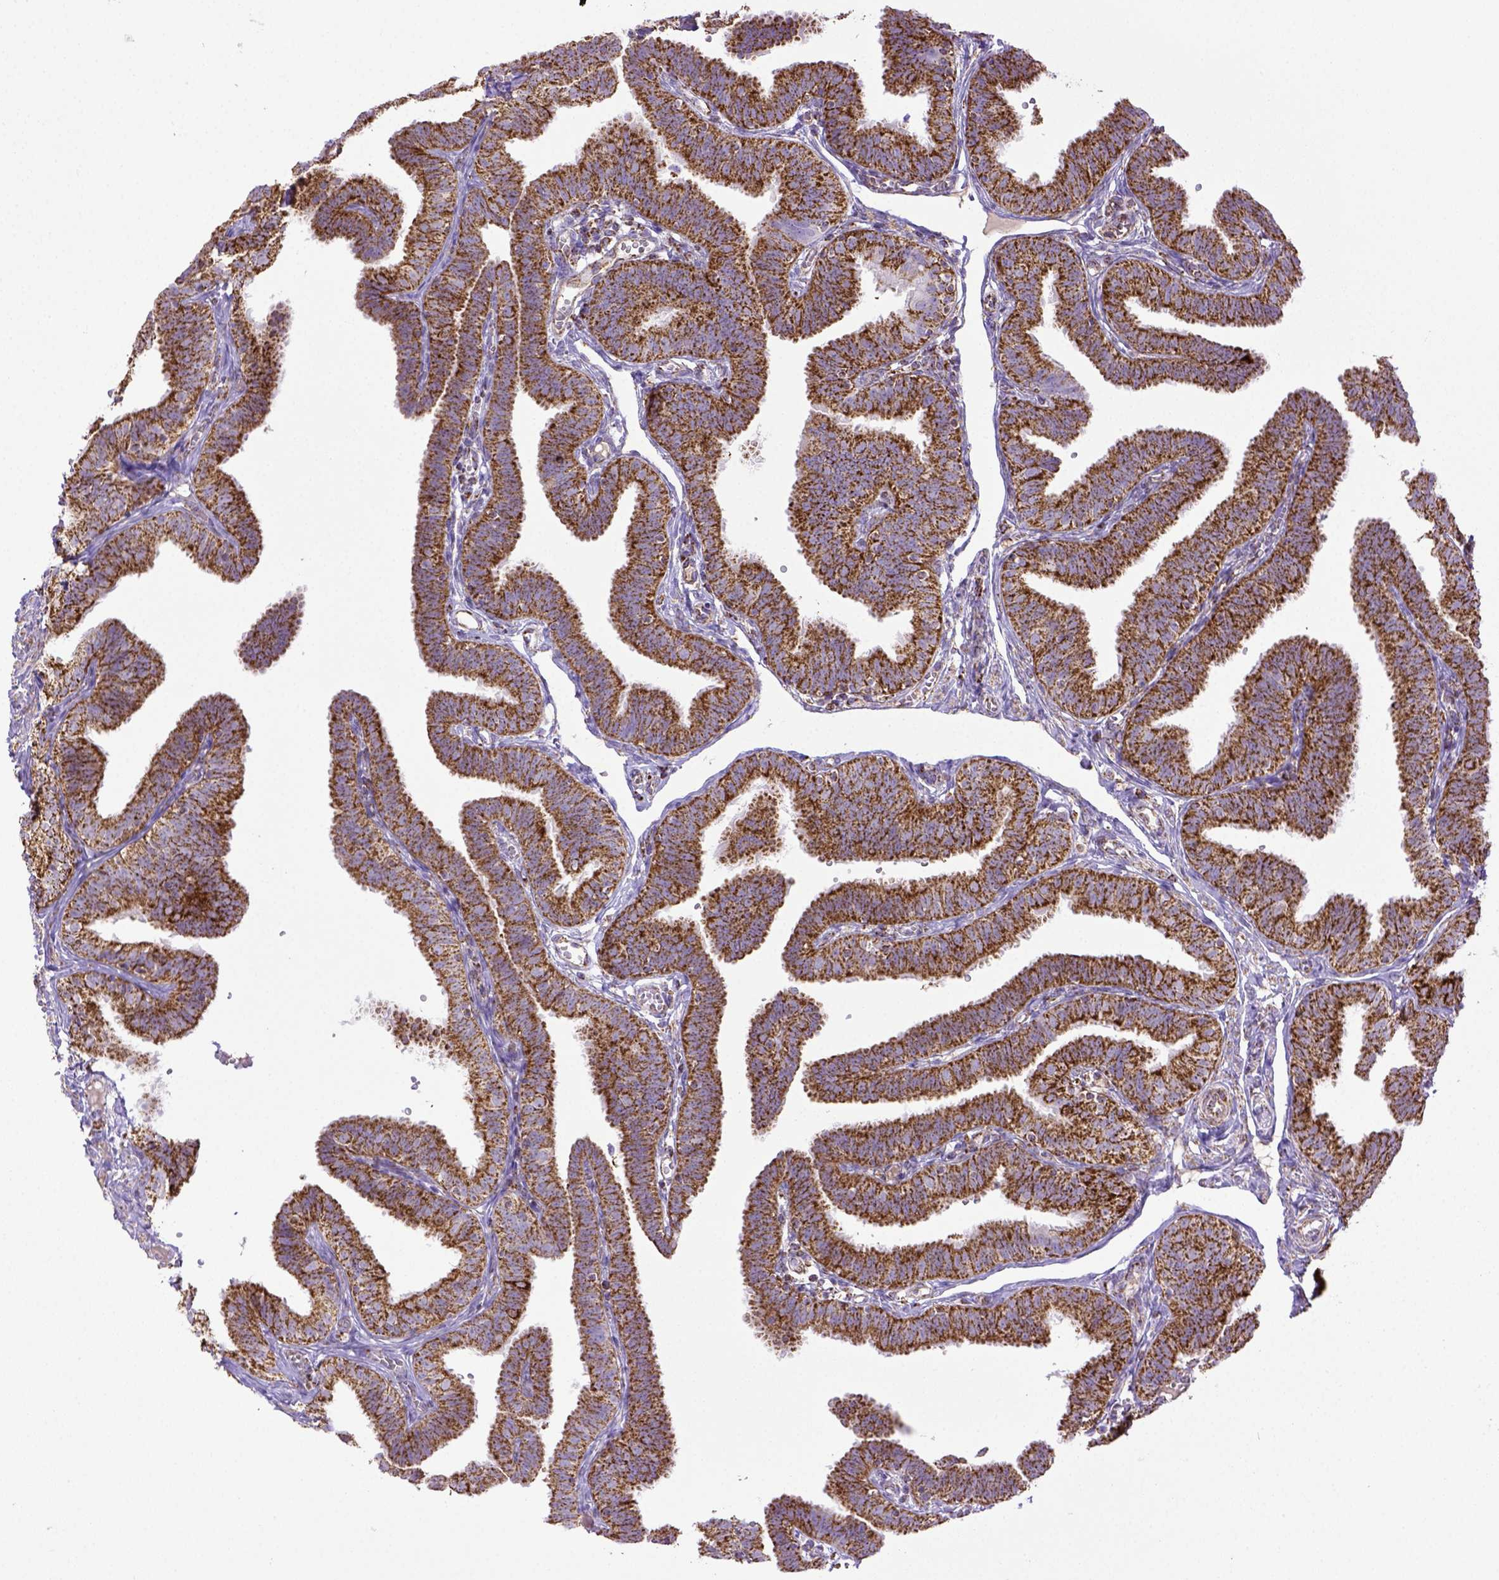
{"staining": {"intensity": "strong", "quantity": ">75%", "location": "cytoplasmic/membranous"}, "tissue": "fallopian tube", "cell_type": "Glandular cells", "image_type": "normal", "snomed": [{"axis": "morphology", "description": "Normal tissue, NOS"}, {"axis": "topography", "description": "Fallopian tube"}], "caption": "A high-resolution photomicrograph shows immunohistochemistry staining of normal fallopian tube, which shows strong cytoplasmic/membranous positivity in approximately >75% of glandular cells.", "gene": "MT", "patient": {"sex": "female", "age": 25}}